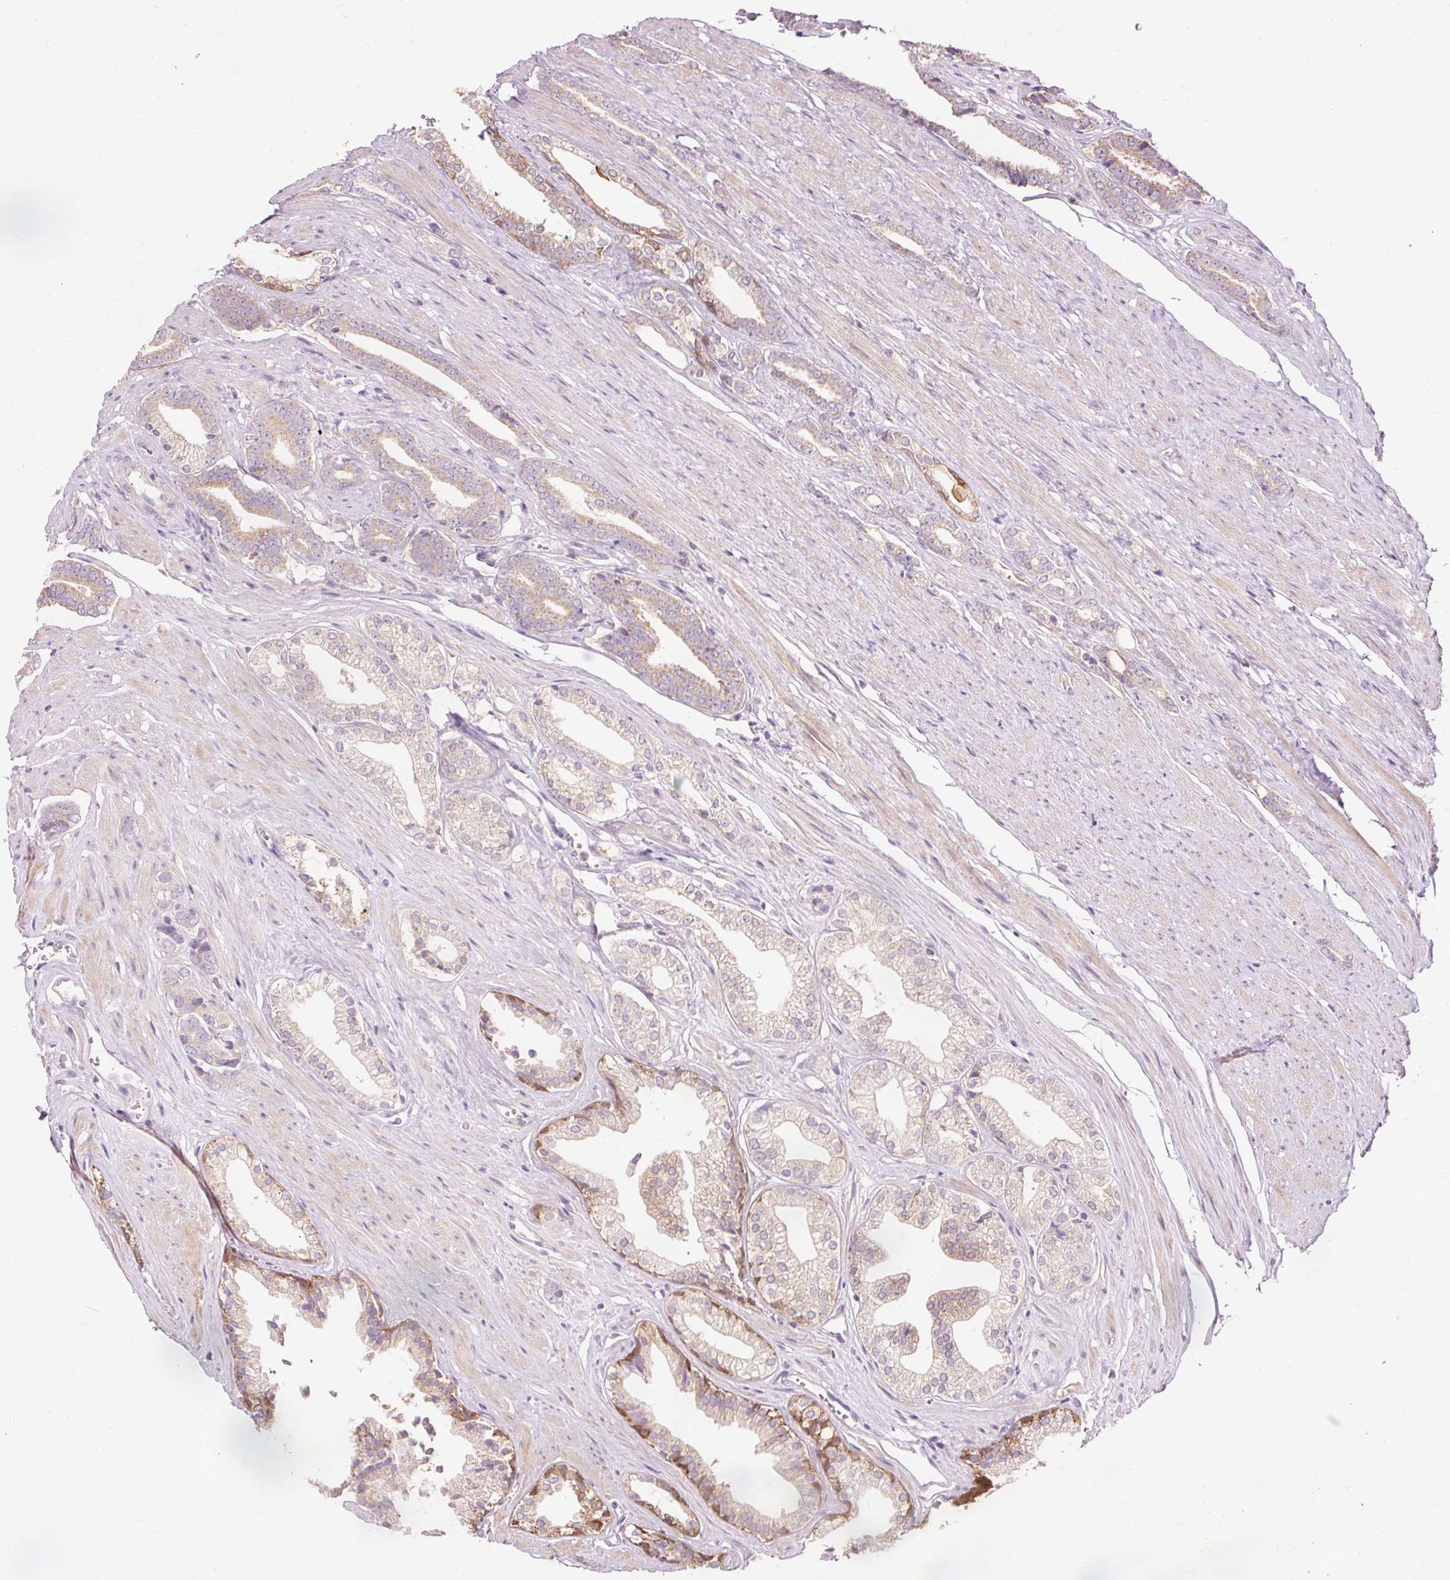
{"staining": {"intensity": "moderate", "quantity": "25%-75%", "location": "cytoplasmic/membranous"}, "tissue": "prostate cancer", "cell_type": "Tumor cells", "image_type": "cancer", "snomed": [{"axis": "morphology", "description": "Adenocarcinoma, NOS"}, {"axis": "topography", "description": "Prostate and seminal vesicle, NOS"}], "caption": "Tumor cells demonstrate medium levels of moderate cytoplasmic/membranous expression in about 25%-75% of cells in adenocarcinoma (prostate). (Brightfield microscopy of DAB IHC at high magnification).", "gene": "PRDX5", "patient": {"sex": "male", "age": 76}}